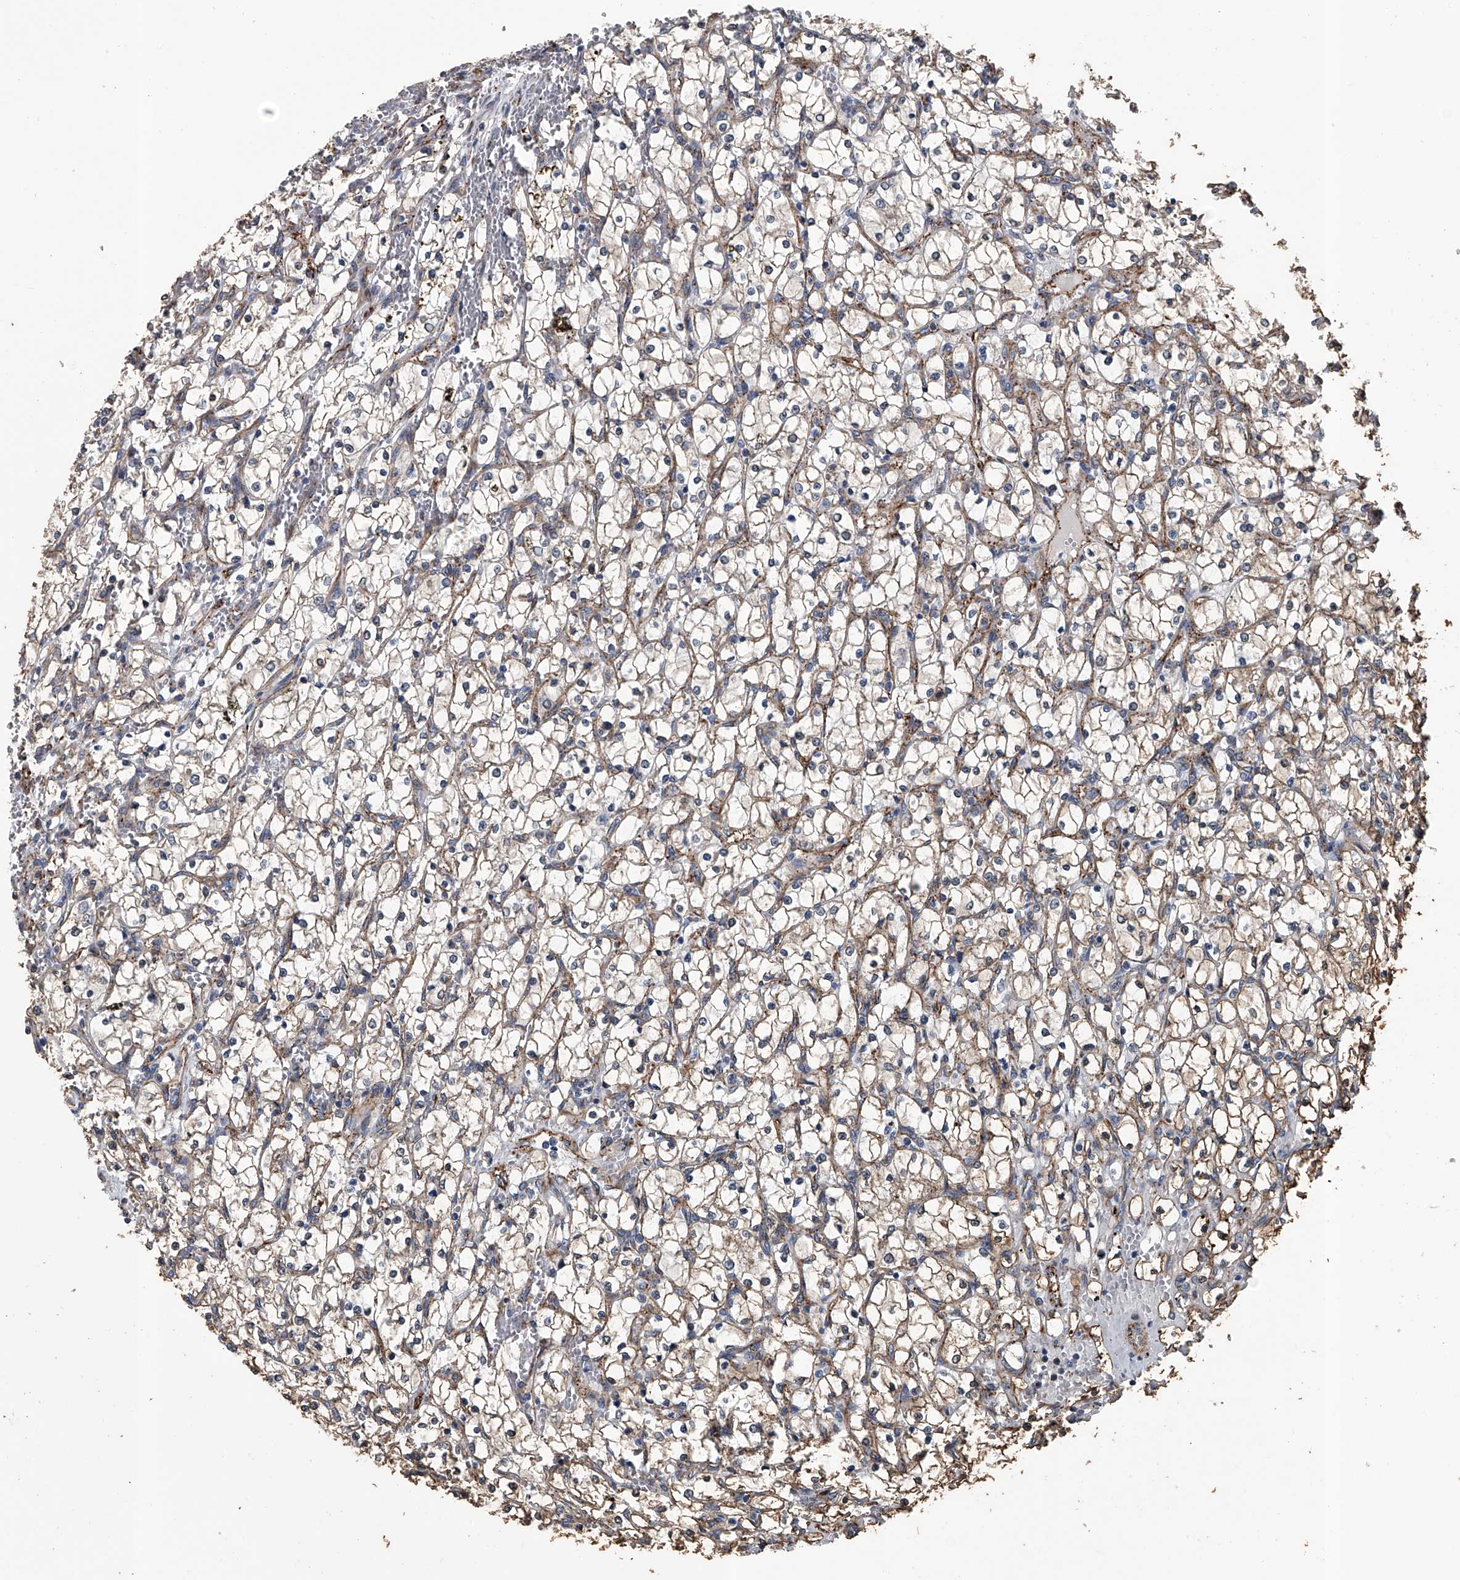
{"staining": {"intensity": "weak", "quantity": "25%-75%", "location": "cytoplasmic/membranous"}, "tissue": "renal cancer", "cell_type": "Tumor cells", "image_type": "cancer", "snomed": [{"axis": "morphology", "description": "Adenocarcinoma, NOS"}, {"axis": "topography", "description": "Kidney"}], "caption": "There is low levels of weak cytoplasmic/membranous expression in tumor cells of renal cancer (adenocarcinoma), as demonstrated by immunohistochemical staining (brown color).", "gene": "LDLRAD2", "patient": {"sex": "female", "age": 69}}